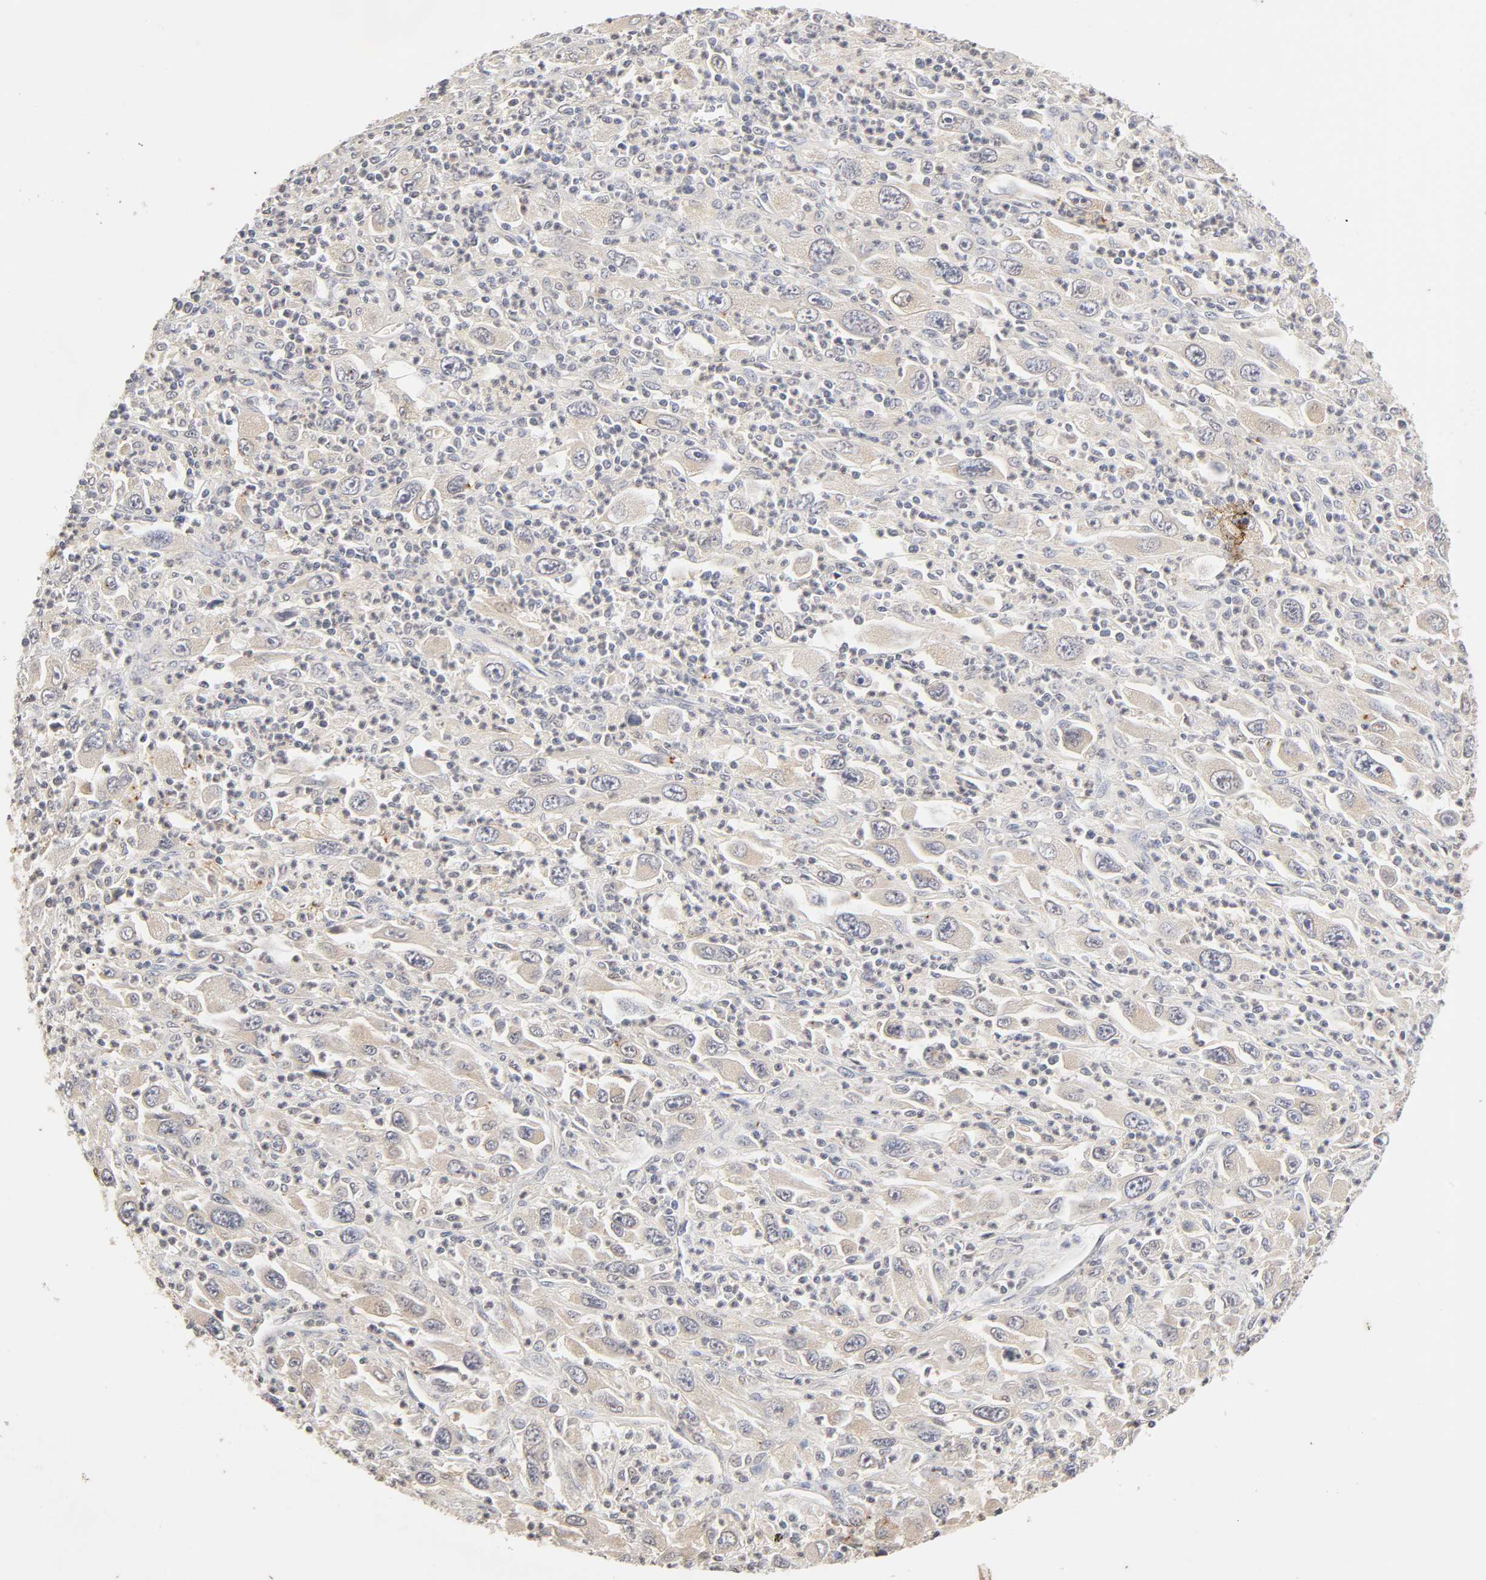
{"staining": {"intensity": "negative", "quantity": "none", "location": "none"}, "tissue": "melanoma", "cell_type": "Tumor cells", "image_type": "cancer", "snomed": [{"axis": "morphology", "description": "Malignant melanoma, Metastatic site"}, {"axis": "topography", "description": "Skin"}], "caption": "This is an immunohistochemistry (IHC) micrograph of human malignant melanoma (metastatic site). There is no positivity in tumor cells.", "gene": "CXADR", "patient": {"sex": "female", "age": 56}}